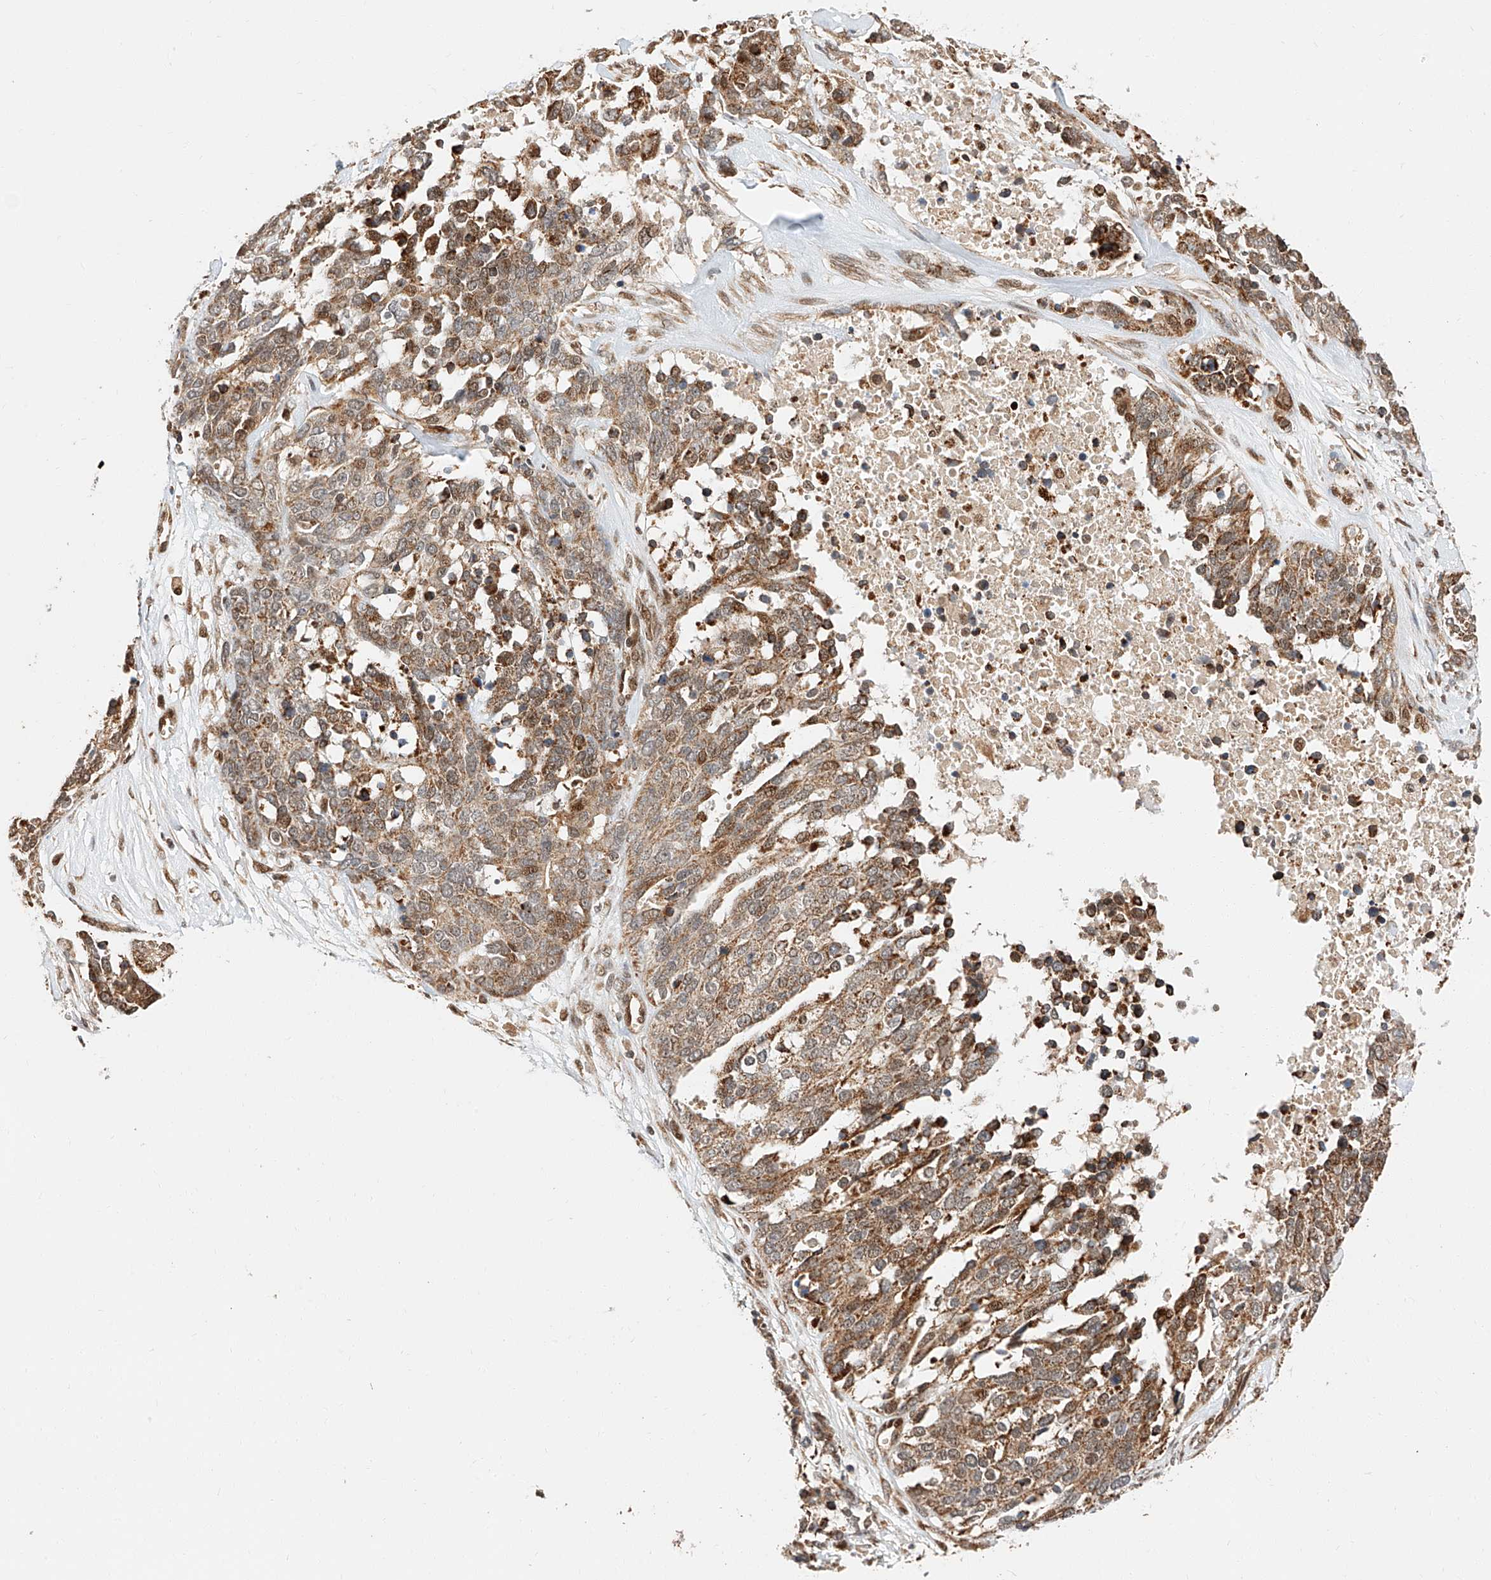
{"staining": {"intensity": "moderate", "quantity": ">75%", "location": "cytoplasmic/membranous,nuclear"}, "tissue": "ovarian cancer", "cell_type": "Tumor cells", "image_type": "cancer", "snomed": [{"axis": "morphology", "description": "Cystadenocarcinoma, serous, NOS"}, {"axis": "topography", "description": "Ovary"}], "caption": "Tumor cells exhibit moderate cytoplasmic/membranous and nuclear positivity in approximately >75% of cells in ovarian cancer. The staining was performed using DAB, with brown indicating positive protein expression. Nuclei are stained blue with hematoxylin.", "gene": "THTPA", "patient": {"sex": "female", "age": 44}}